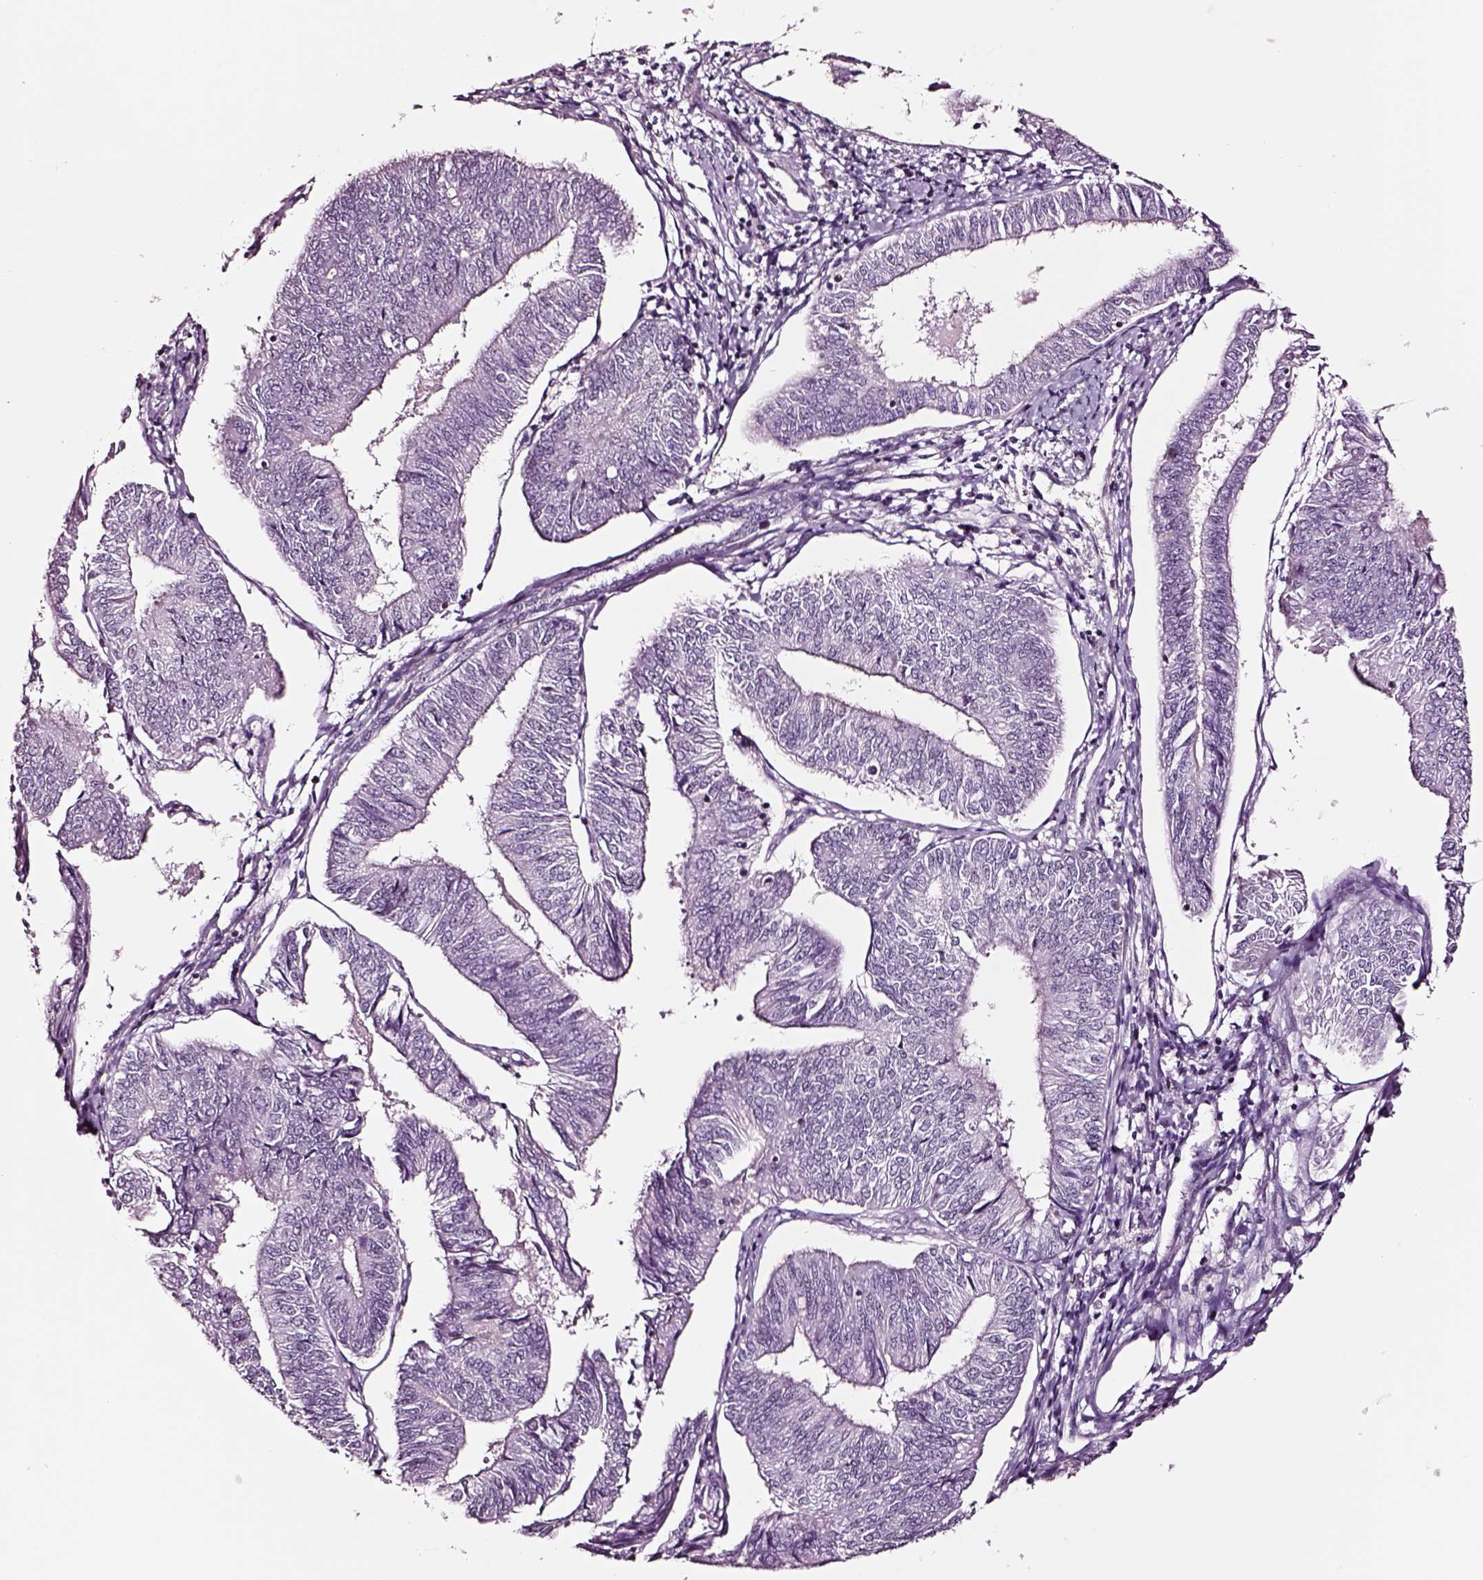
{"staining": {"intensity": "negative", "quantity": "none", "location": "none"}, "tissue": "endometrial cancer", "cell_type": "Tumor cells", "image_type": "cancer", "snomed": [{"axis": "morphology", "description": "Adenocarcinoma, NOS"}, {"axis": "topography", "description": "Endometrium"}], "caption": "High magnification brightfield microscopy of endometrial cancer stained with DAB (brown) and counterstained with hematoxylin (blue): tumor cells show no significant expression.", "gene": "SOX10", "patient": {"sex": "female", "age": 58}}